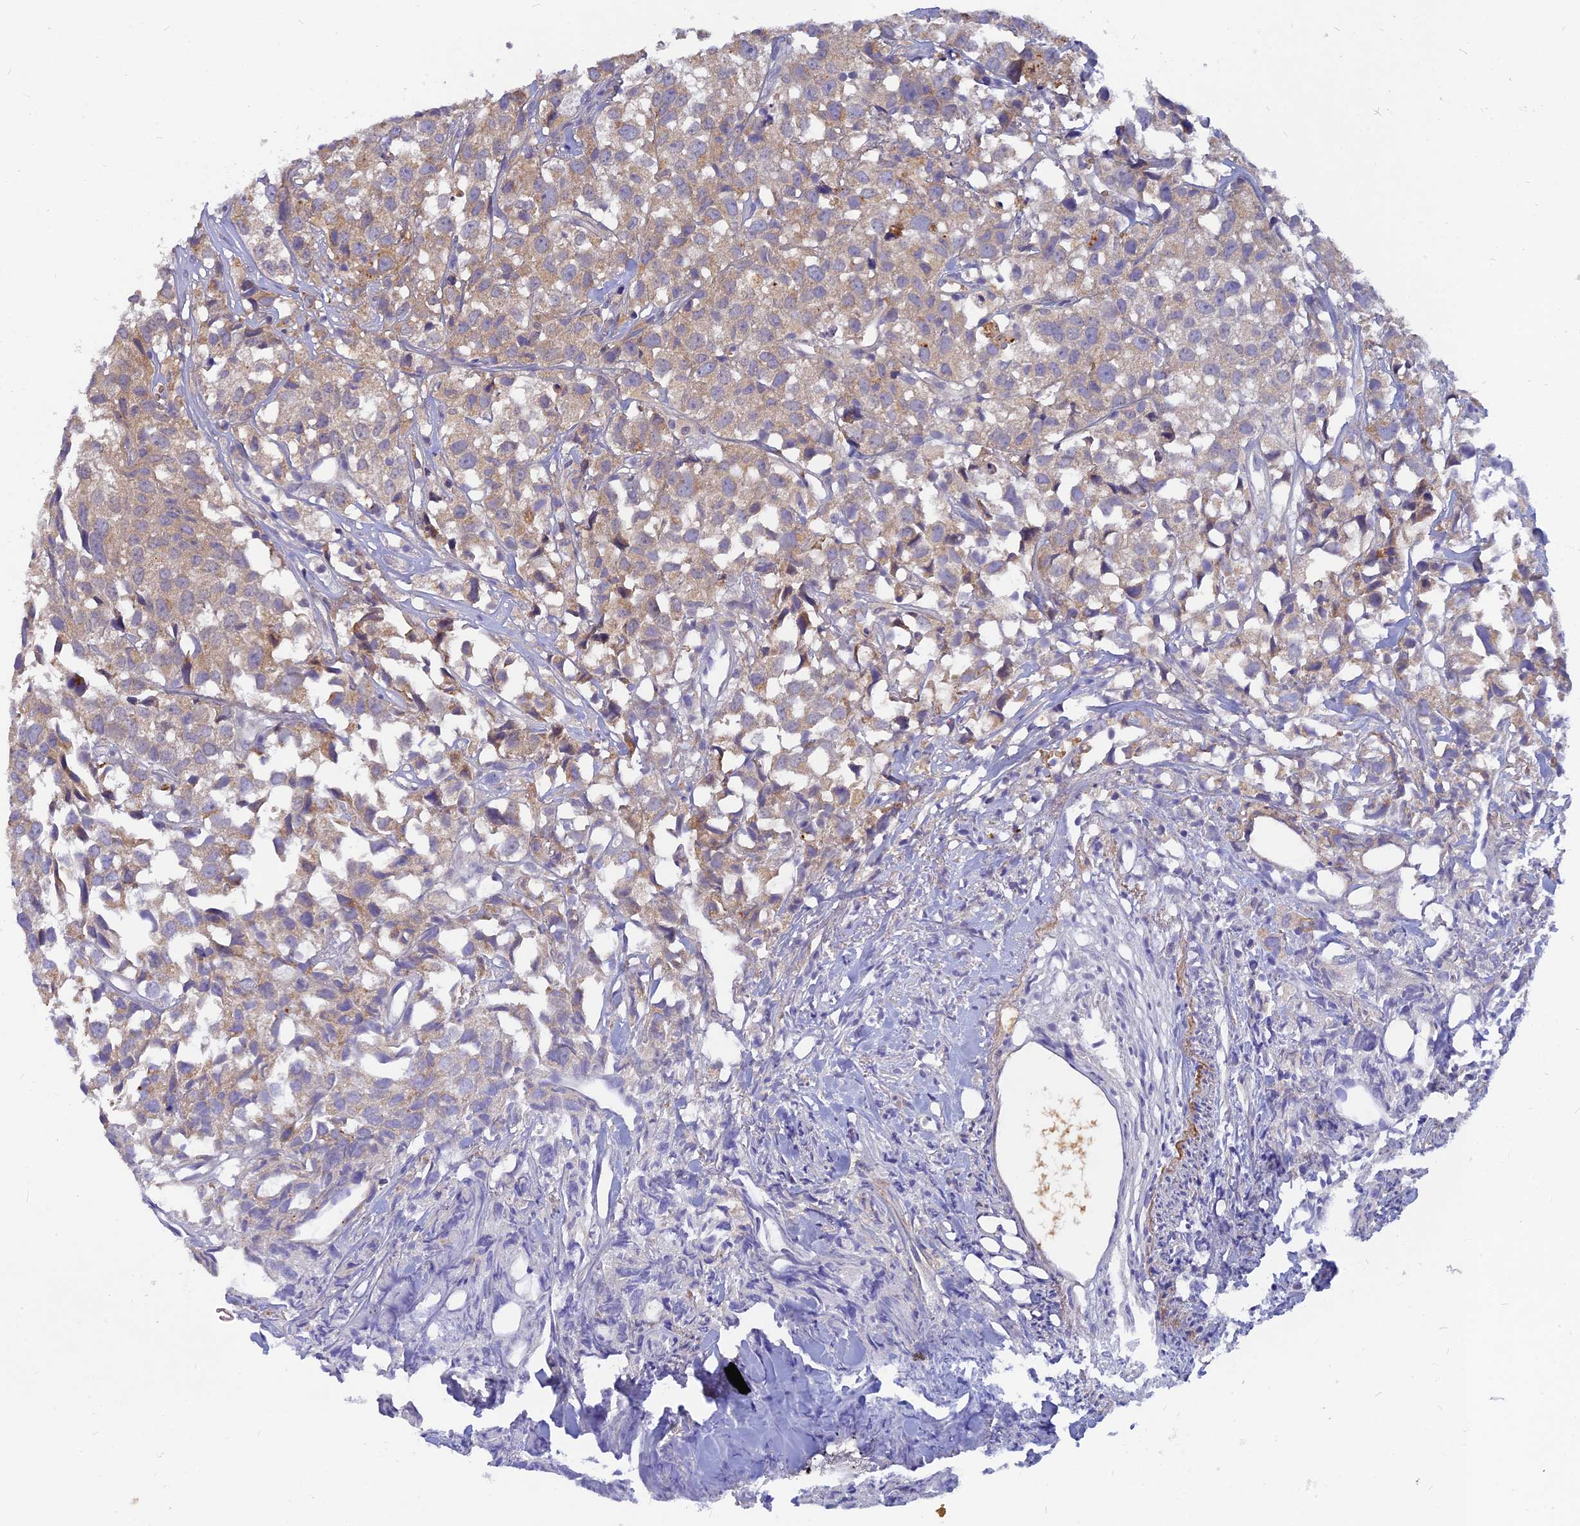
{"staining": {"intensity": "weak", "quantity": "25%-75%", "location": "cytoplasmic/membranous"}, "tissue": "urothelial cancer", "cell_type": "Tumor cells", "image_type": "cancer", "snomed": [{"axis": "morphology", "description": "Urothelial carcinoma, High grade"}, {"axis": "topography", "description": "Urinary bladder"}], "caption": "Immunohistochemistry image of human urothelial cancer stained for a protein (brown), which demonstrates low levels of weak cytoplasmic/membranous positivity in approximately 25%-75% of tumor cells.", "gene": "CACNA1B", "patient": {"sex": "female", "age": 75}}